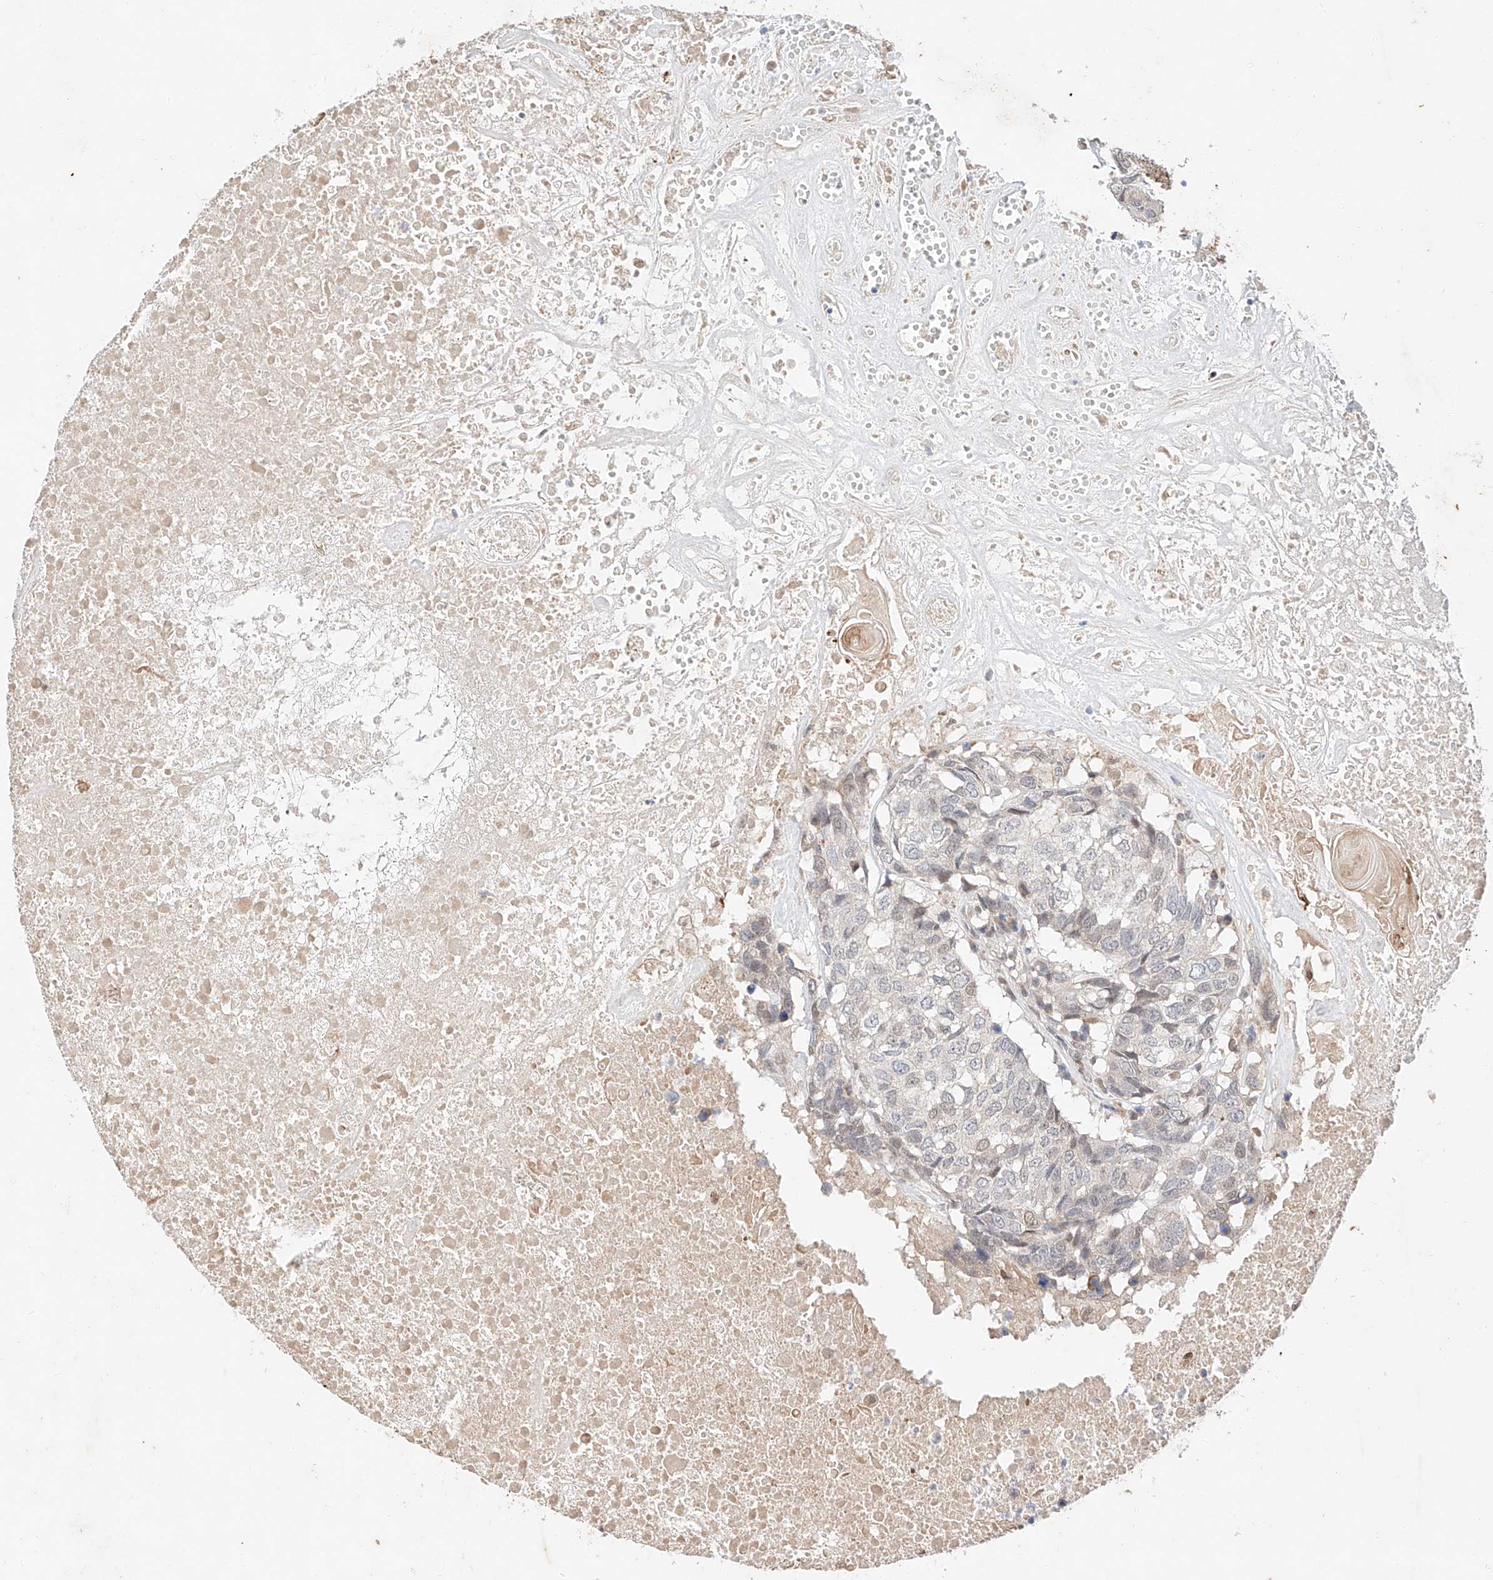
{"staining": {"intensity": "weak", "quantity": "<25%", "location": "nuclear"}, "tissue": "head and neck cancer", "cell_type": "Tumor cells", "image_type": "cancer", "snomed": [{"axis": "morphology", "description": "Squamous cell carcinoma, NOS"}, {"axis": "topography", "description": "Head-Neck"}], "caption": "Immunohistochemical staining of human squamous cell carcinoma (head and neck) demonstrates no significant expression in tumor cells.", "gene": "GCNT1", "patient": {"sex": "male", "age": 66}}